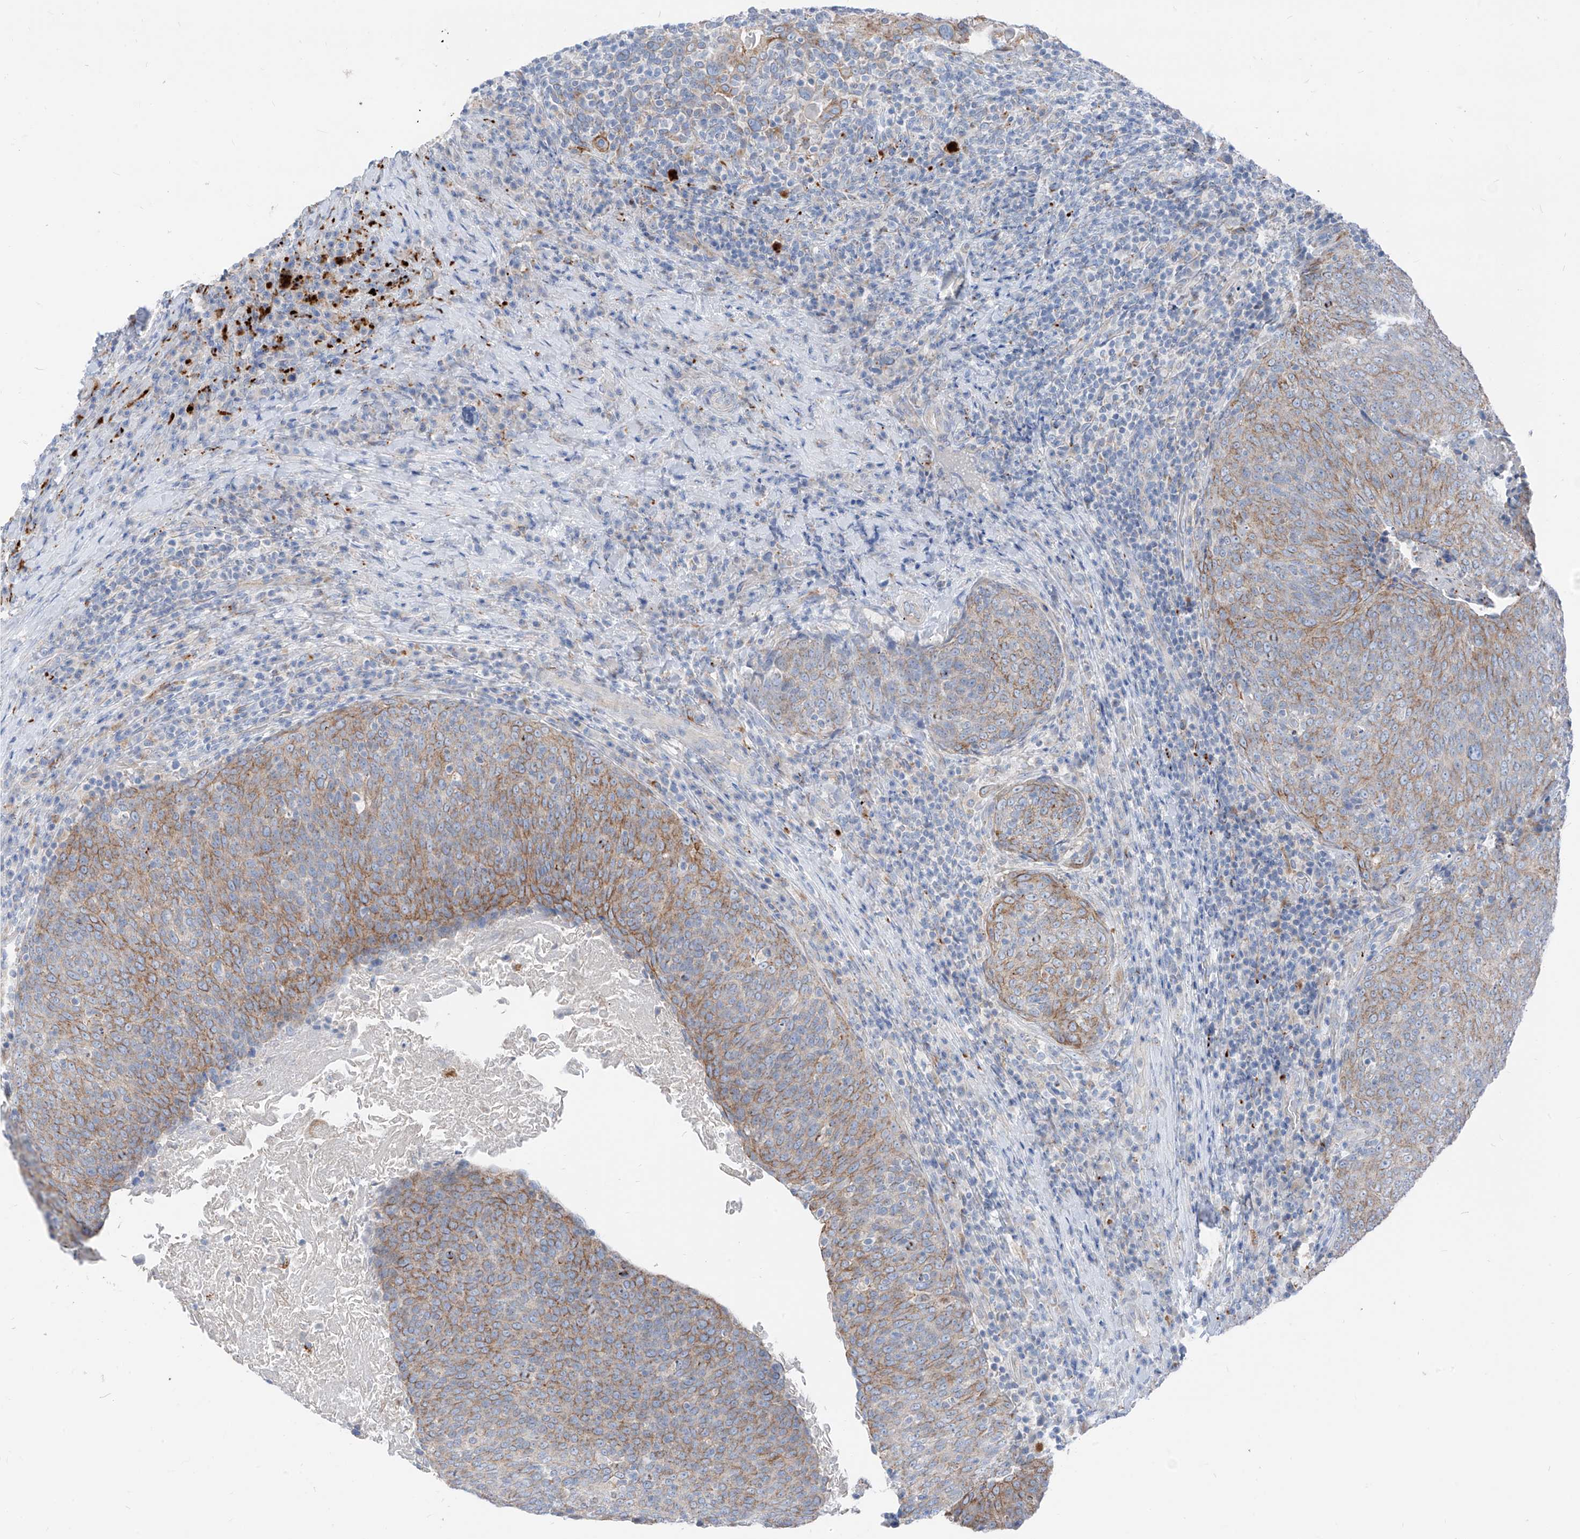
{"staining": {"intensity": "moderate", "quantity": ">75%", "location": "cytoplasmic/membranous"}, "tissue": "head and neck cancer", "cell_type": "Tumor cells", "image_type": "cancer", "snomed": [{"axis": "morphology", "description": "Squamous cell carcinoma, NOS"}, {"axis": "morphology", "description": "Squamous cell carcinoma, metastatic, NOS"}, {"axis": "topography", "description": "Lymph node"}, {"axis": "topography", "description": "Head-Neck"}], "caption": "Human head and neck cancer stained for a protein (brown) reveals moderate cytoplasmic/membranous positive positivity in about >75% of tumor cells.", "gene": "GPR137C", "patient": {"sex": "male", "age": 62}}